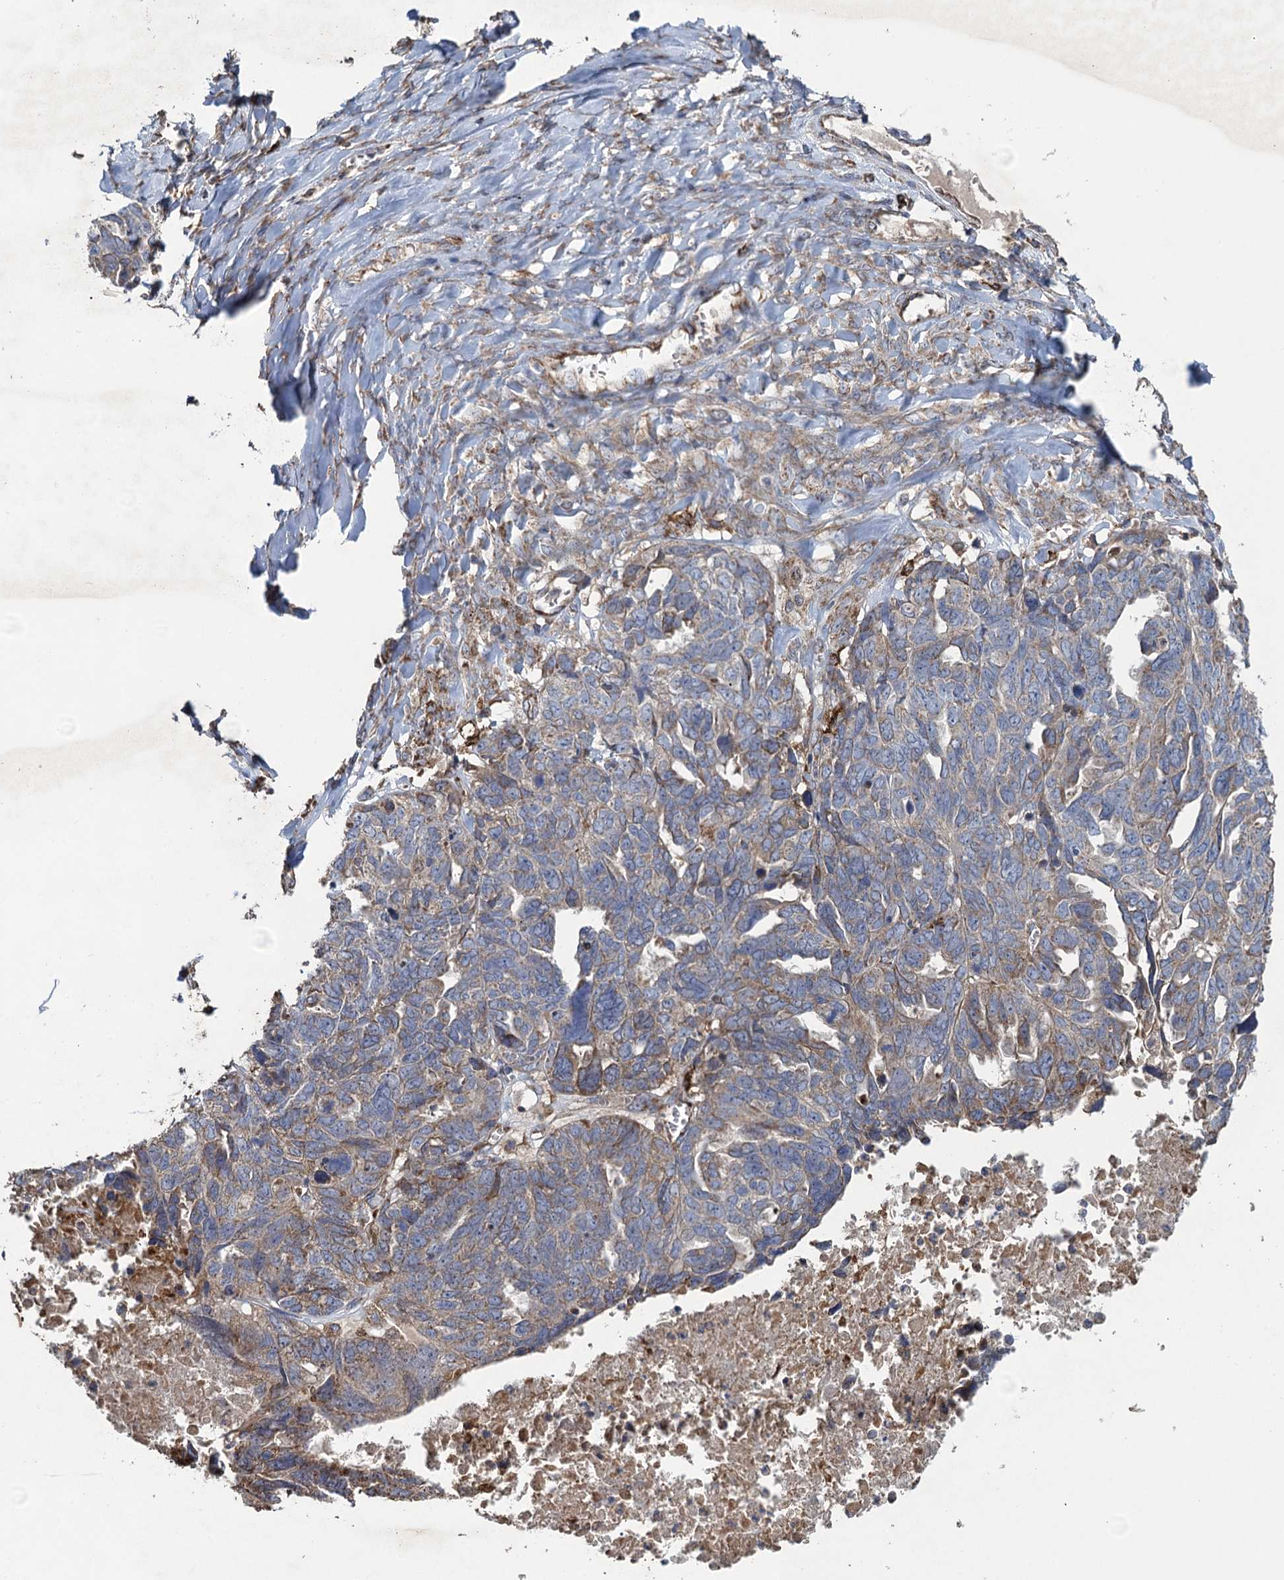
{"staining": {"intensity": "weak", "quantity": "25%-75%", "location": "cytoplasmic/membranous"}, "tissue": "ovarian cancer", "cell_type": "Tumor cells", "image_type": "cancer", "snomed": [{"axis": "morphology", "description": "Cystadenocarcinoma, serous, NOS"}, {"axis": "topography", "description": "Ovary"}], "caption": "IHC histopathology image of neoplastic tissue: human ovarian cancer stained using IHC demonstrates low levels of weak protein expression localized specifically in the cytoplasmic/membranous of tumor cells, appearing as a cytoplasmic/membranous brown color.", "gene": "TXNDC11", "patient": {"sex": "female", "age": 79}}